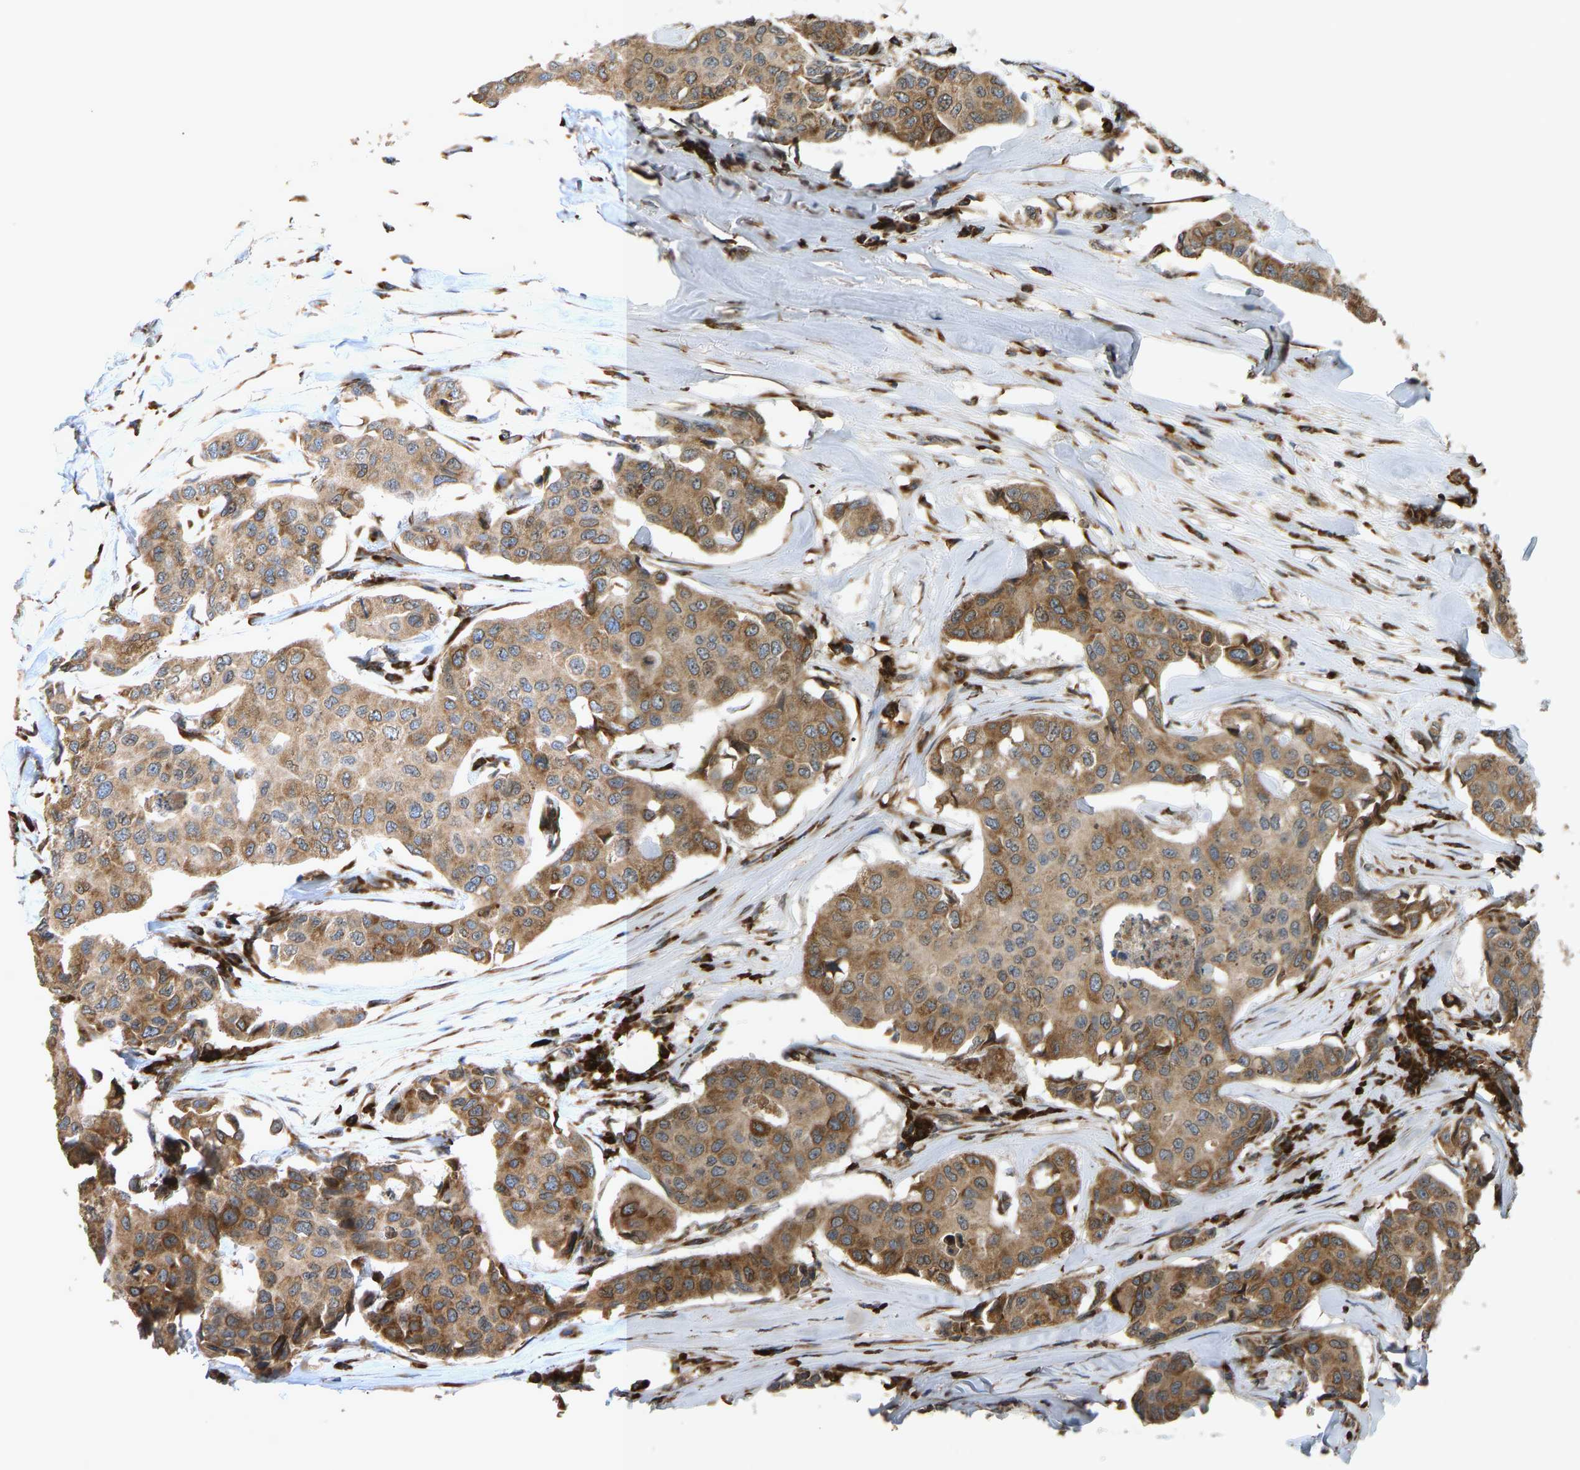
{"staining": {"intensity": "moderate", "quantity": ">75%", "location": "cytoplasmic/membranous"}, "tissue": "breast cancer", "cell_type": "Tumor cells", "image_type": "cancer", "snomed": [{"axis": "morphology", "description": "Duct carcinoma"}, {"axis": "topography", "description": "Breast"}], "caption": "A brown stain shows moderate cytoplasmic/membranous staining of a protein in breast cancer (intraductal carcinoma) tumor cells.", "gene": "RPN2", "patient": {"sex": "female", "age": 80}}